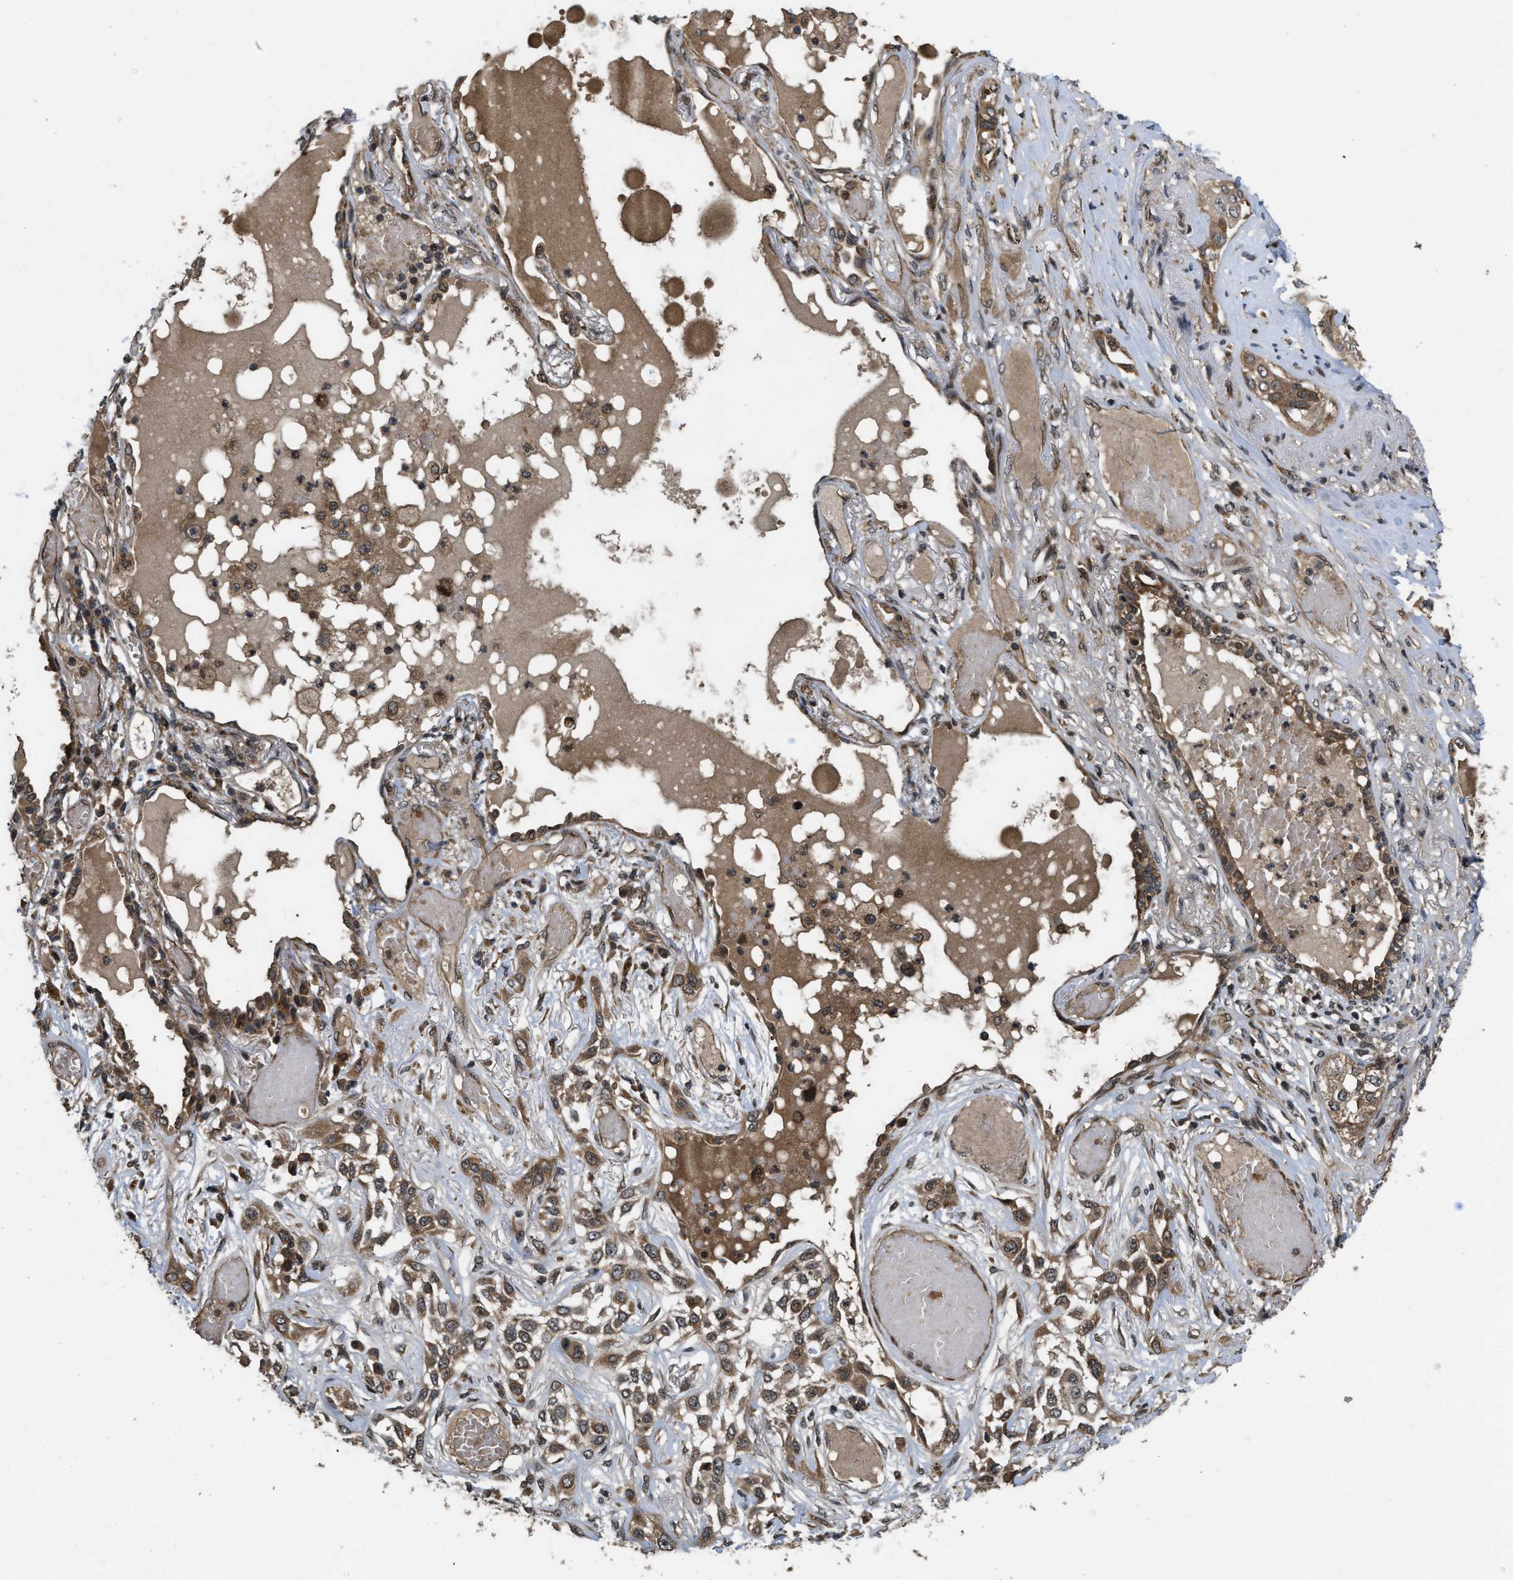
{"staining": {"intensity": "moderate", "quantity": ">75%", "location": "cytoplasmic/membranous"}, "tissue": "lung cancer", "cell_type": "Tumor cells", "image_type": "cancer", "snomed": [{"axis": "morphology", "description": "Squamous cell carcinoma, NOS"}, {"axis": "topography", "description": "Lung"}], "caption": "This photomicrograph exhibits immunohistochemistry (IHC) staining of human lung cancer (squamous cell carcinoma), with medium moderate cytoplasmic/membranous expression in approximately >75% of tumor cells.", "gene": "SPTLC1", "patient": {"sex": "male", "age": 71}}